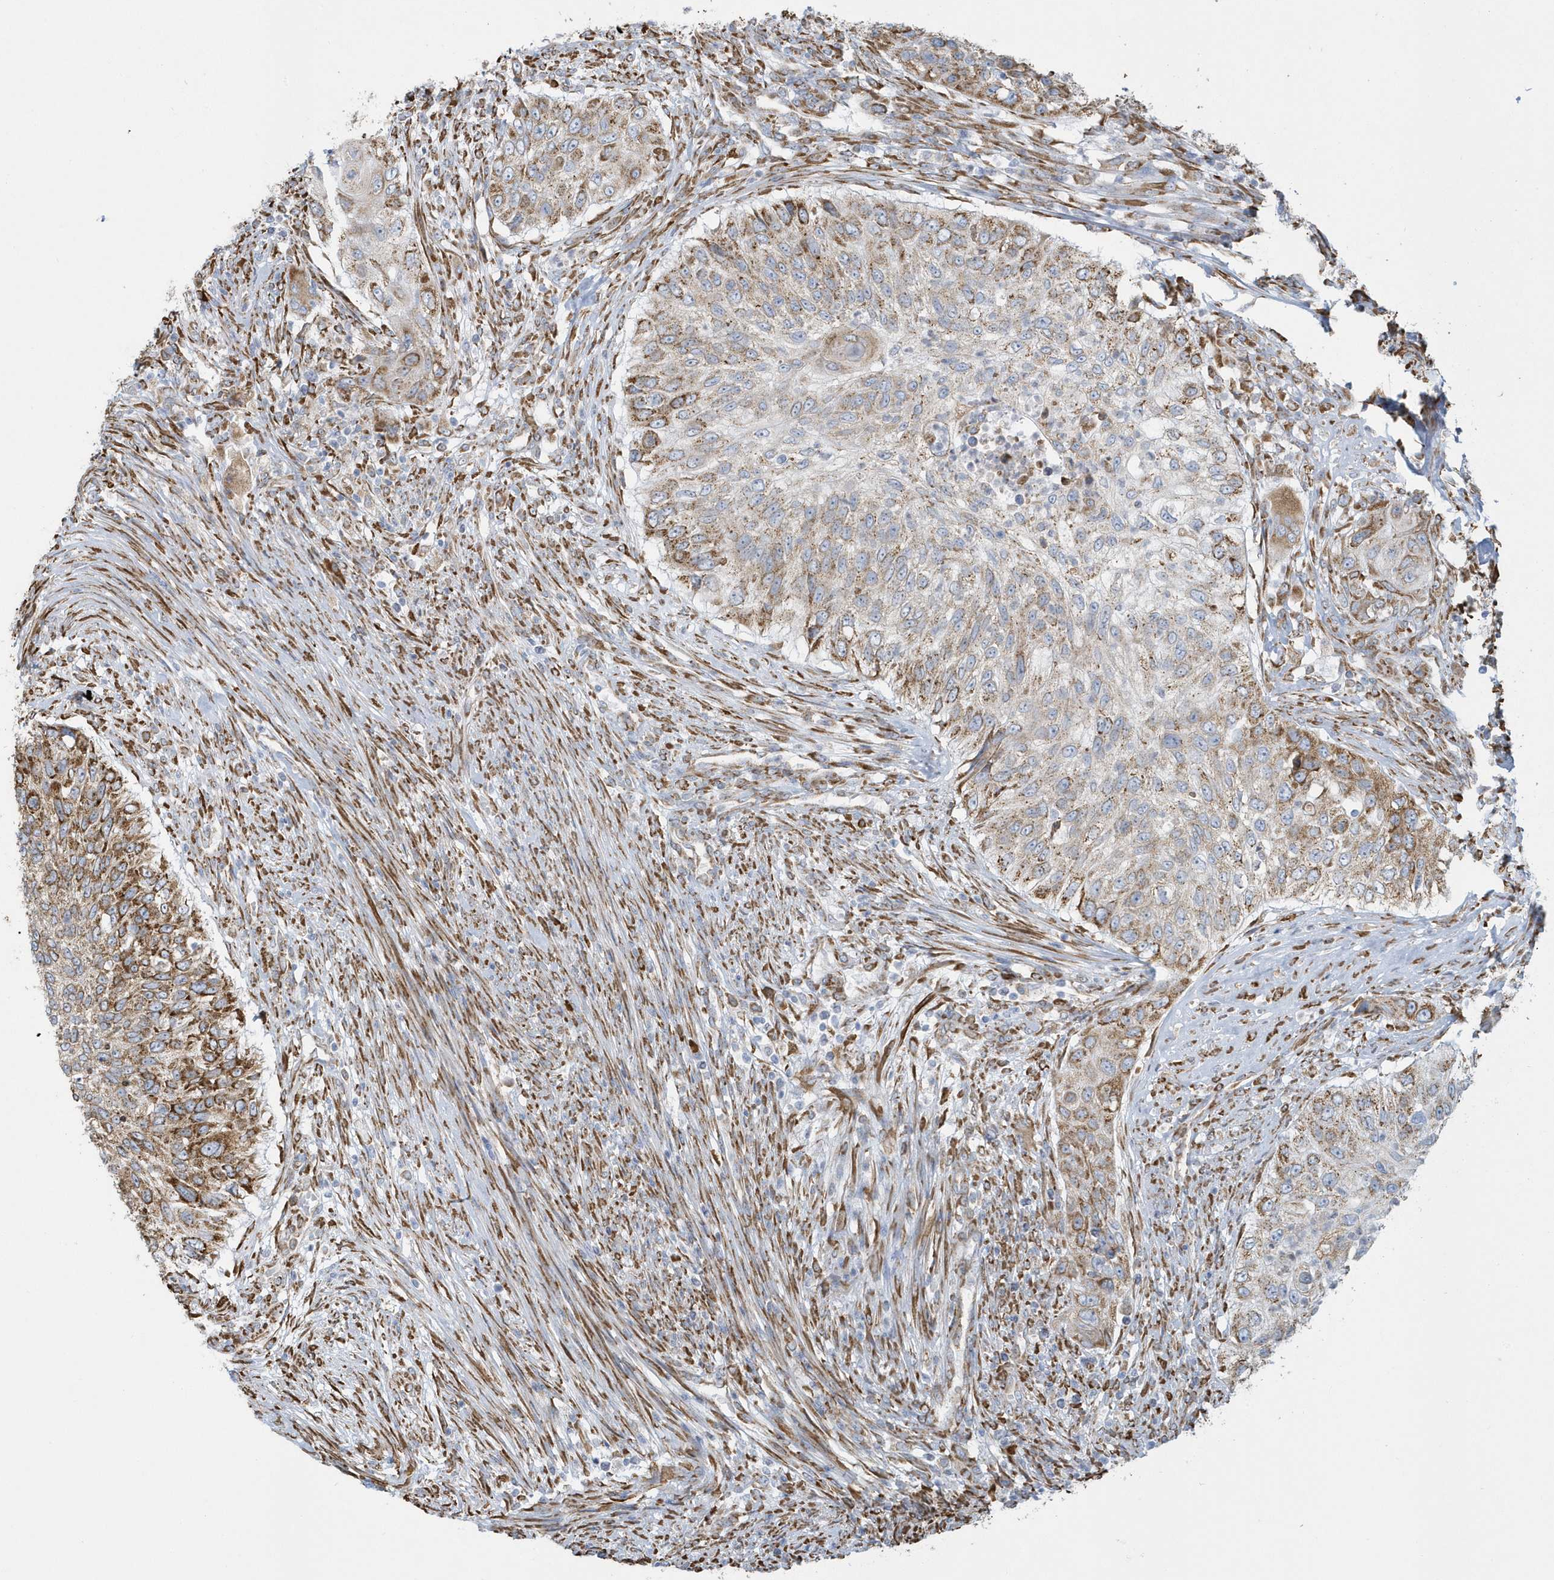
{"staining": {"intensity": "moderate", "quantity": "25%-75%", "location": "cytoplasmic/membranous"}, "tissue": "urothelial cancer", "cell_type": "Tumor cells", "image_type": "cancer", "snomed": [{"axis": "morphology", "description": "Urothelial carcinoma, High grade"}, {"axis": "topography", "description": "Urinary bladder"}], "caption": "The immunohistochemical stain labels moderate cytoplasmic/membranous positivity in tumor cells of high-grade urothelial carcinoma tissue.", "gene": "DCAF1", "patient": {"sex": "female", "age": 60}}